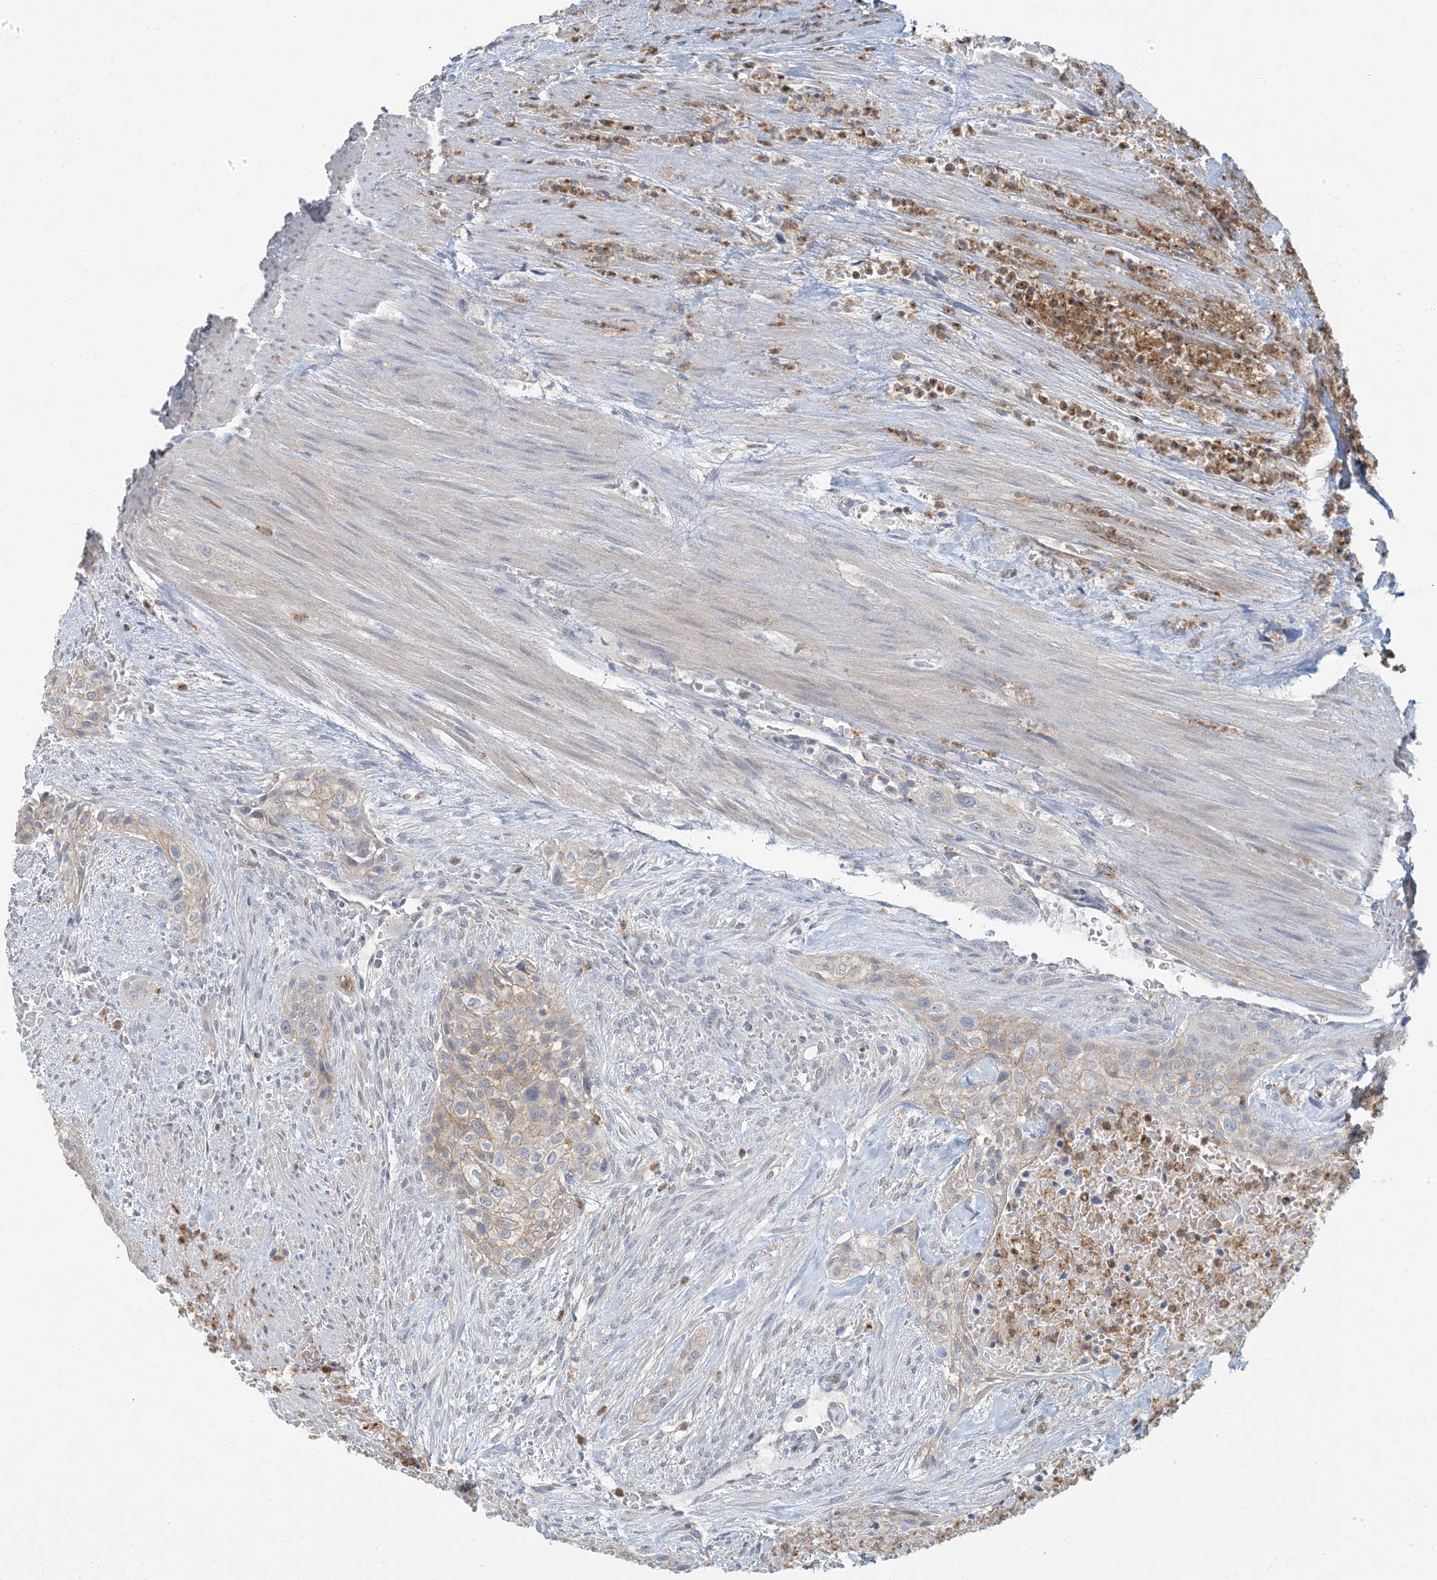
{"staining": {"intensity": "weak", "quantity": ">75%", "location": "cytoplasmic/membranous"}, "tissue": "urothelial cancer", "cell_type": "Tumor cells", "image_type": "cancer", "snomed": [{"axis": "morphology", "description": "Urothelial carcinoma, High grade"}, {"axis": "topography", "description": "Urinary bladder"}], "caption": "Human urothelial carcinoma (high-grade) stained for a protein (brown) shows weak cytoplasmic/membranous positive positivity in approximately >75% of tumor cells.", "gene": "EPHA4", "patient": {"sex": "male", "age": 35}}